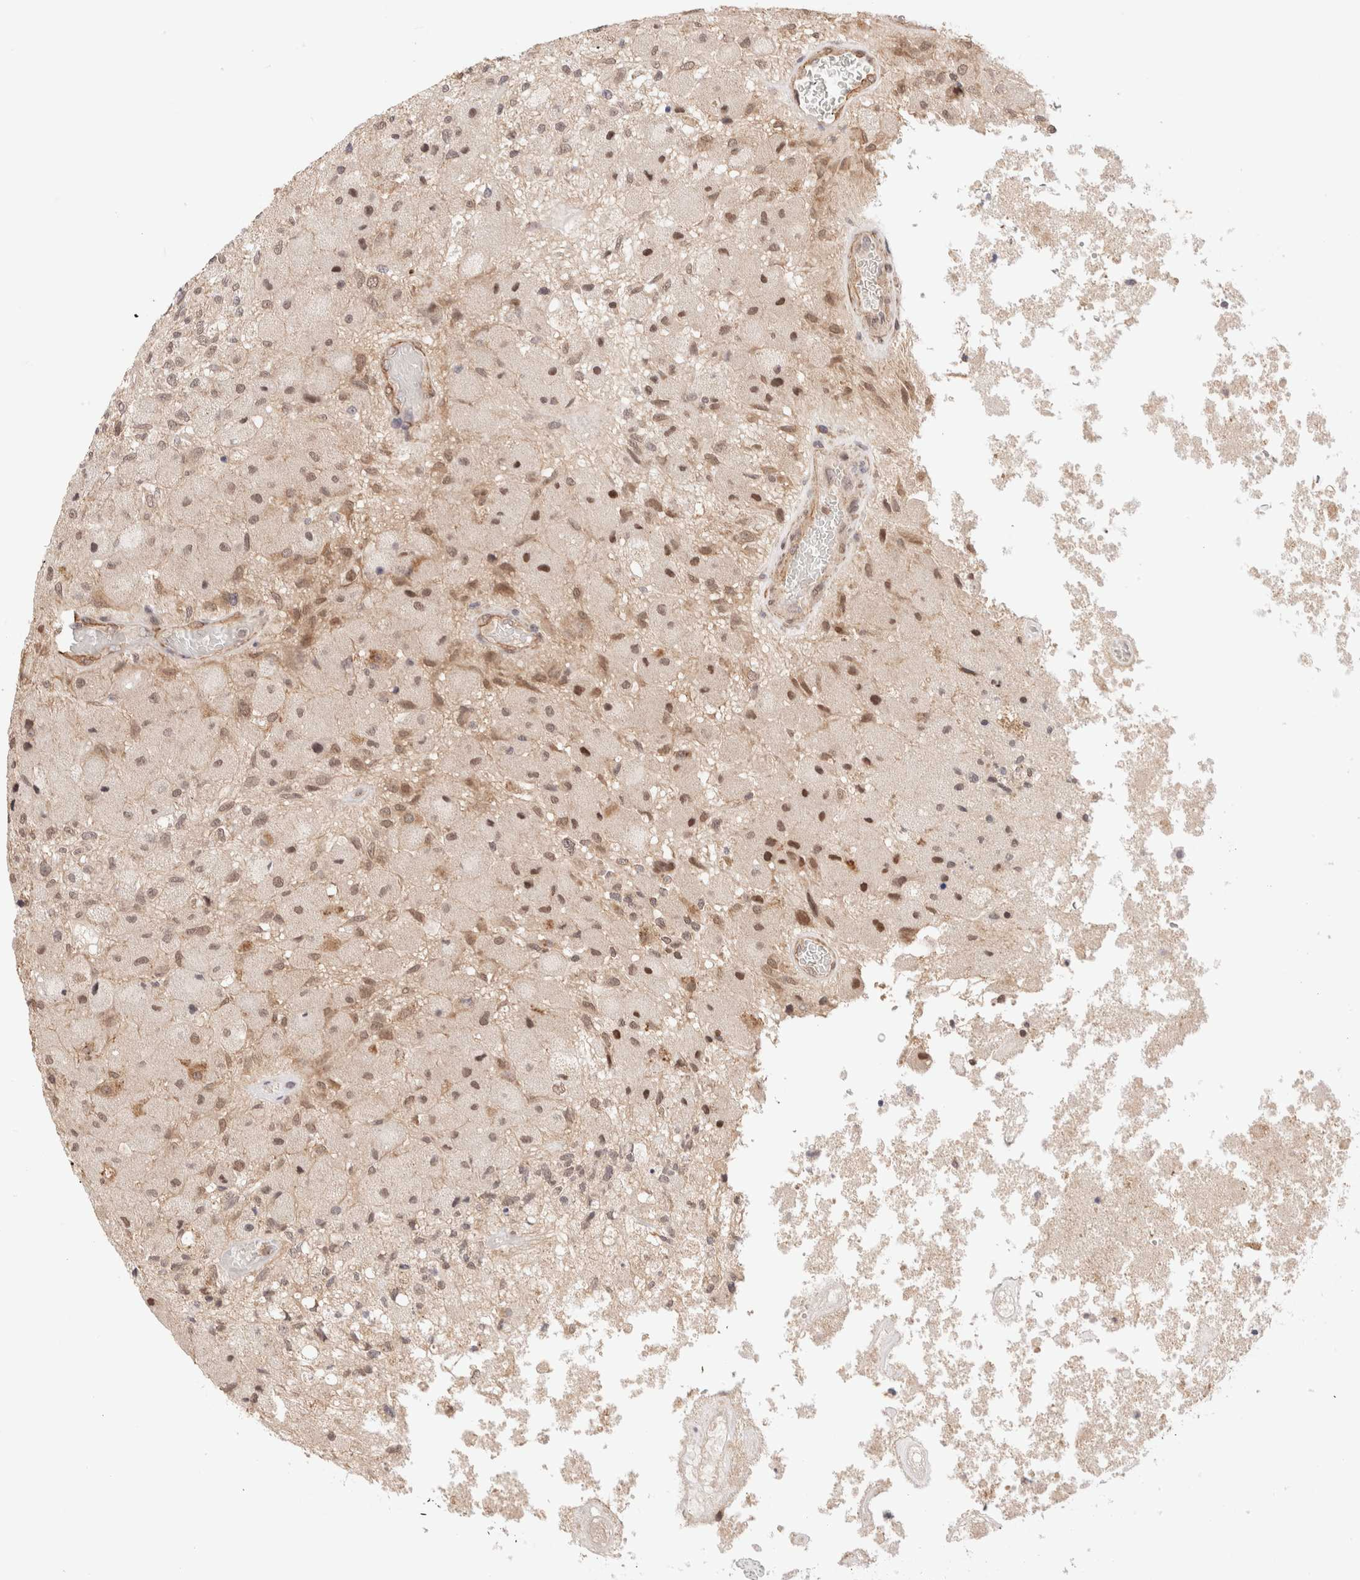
{"staining": {"intensity": "weak", "quantity": ">75%", "location": "nuclear"}, "tissue": "glioma", "cell_type": "Tumor cells", "image_type": "cancer", "snomed": [{"axis": "morphology", "description": "Normal tissue, NOS"}, {"axis": "morphology", "description": "Glioma, malignant, High grade"}, {"axis": "topography", "description": "Cerebral cortex"}], "caption": "A brown stain shows weak nuclear expression of a protein in human high-grade glioma (malignant) tumor cells.", "gene": "BRPF3", "patient": {"sex": "male", "age": 77}}